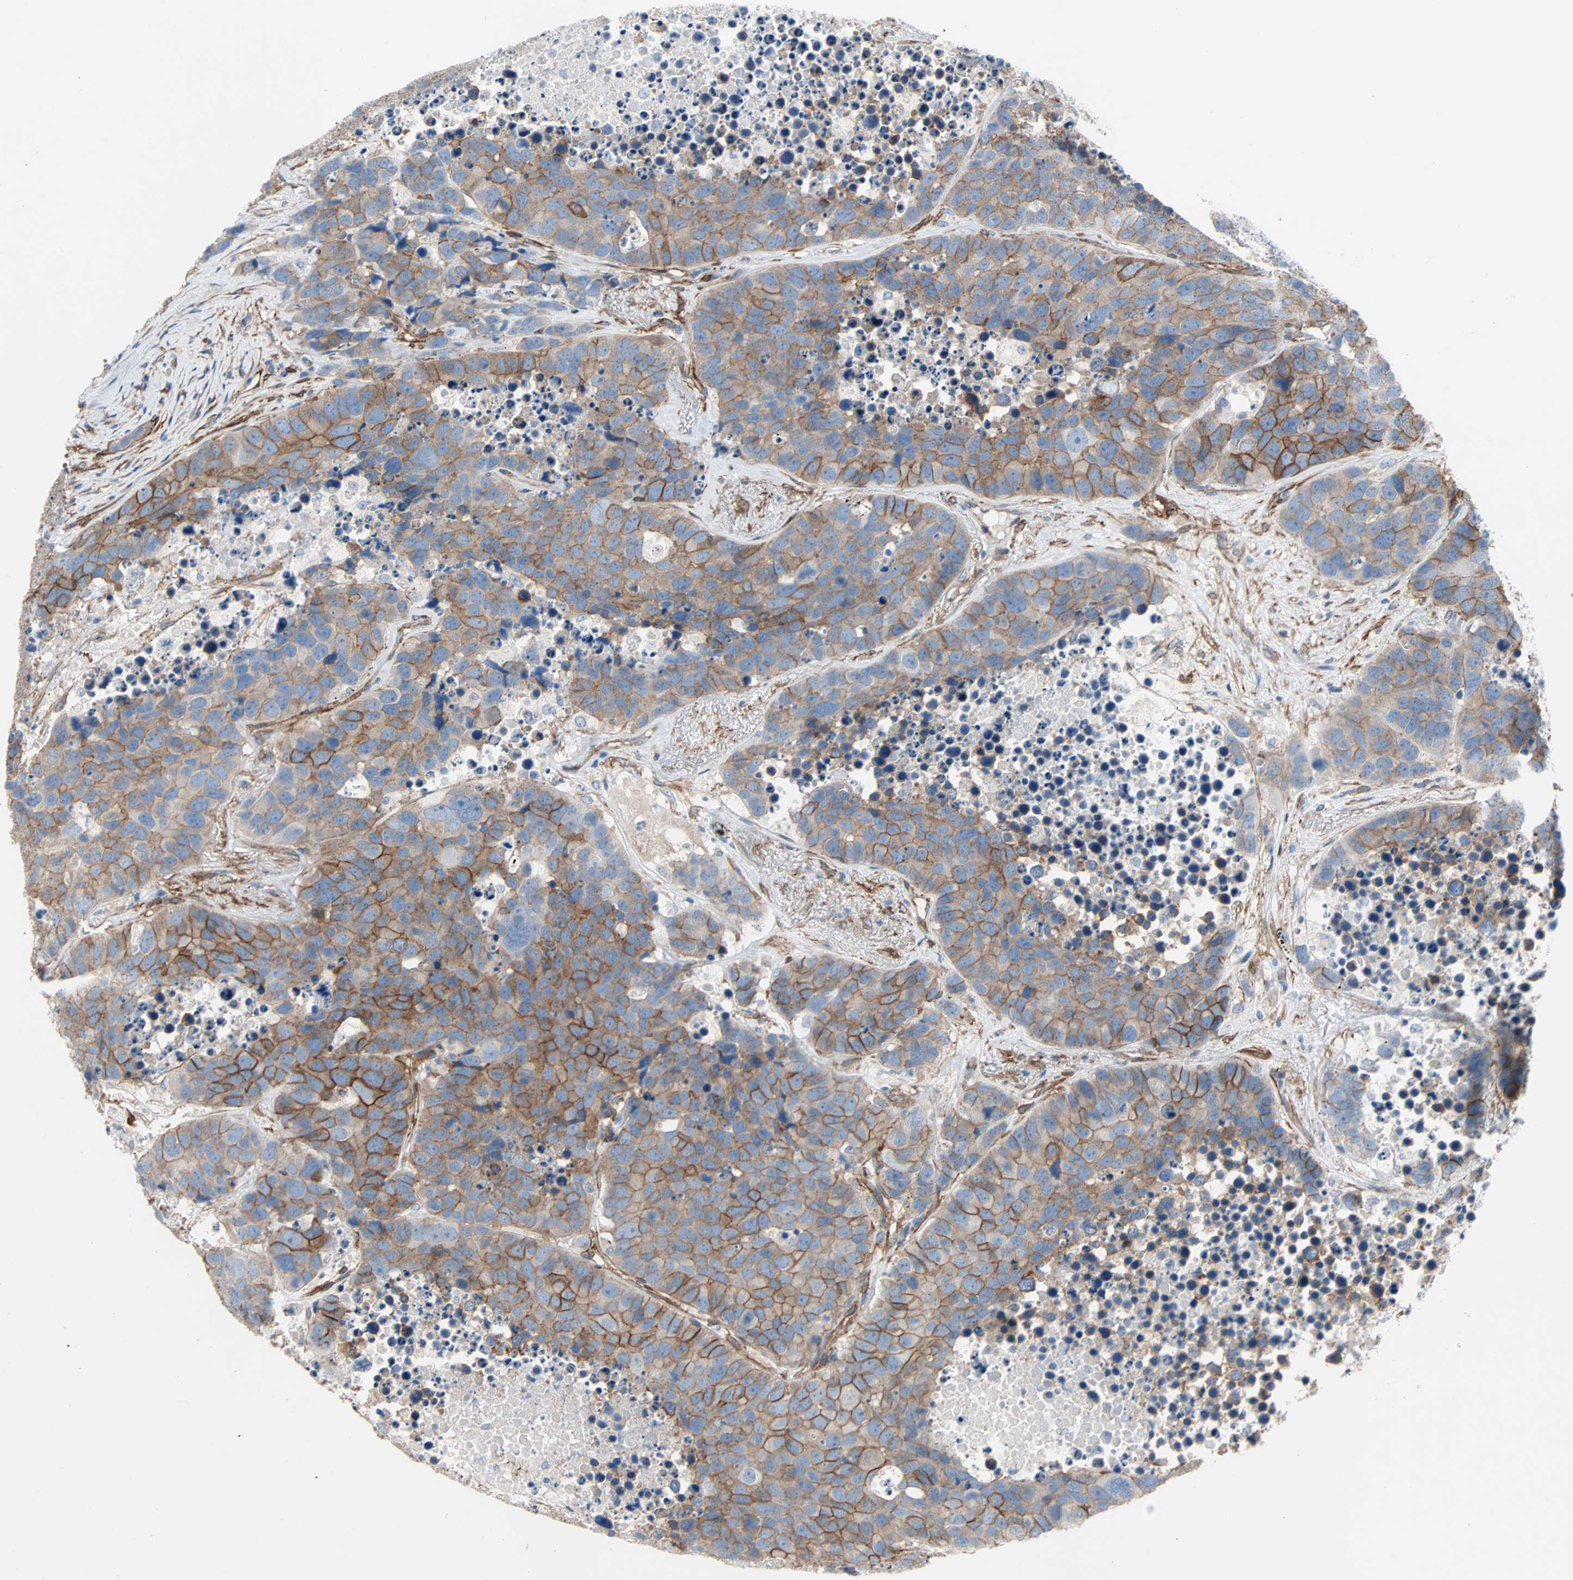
{"staining": {"intensity": "moderate", "quantity": ">75%", "location": "cytoplasmic/membranous"}, "tissue": "carcinoid", "cell_type": "Tumor cells", "image_type": "cancer", "snomed": [{"axis": "morphology", "description": "Carcinoid, malignant, NOS"}, {"axis": "topography", "description": "Lung"}], "caption": "Human carcinoid stained with a brown dye demonstrates moderate cytoplasmic/membranous positive positivity in approximately >75% of tumor cells.", "gene": "EPB41L2", "patient": {"sex": "male", "age": 60}}